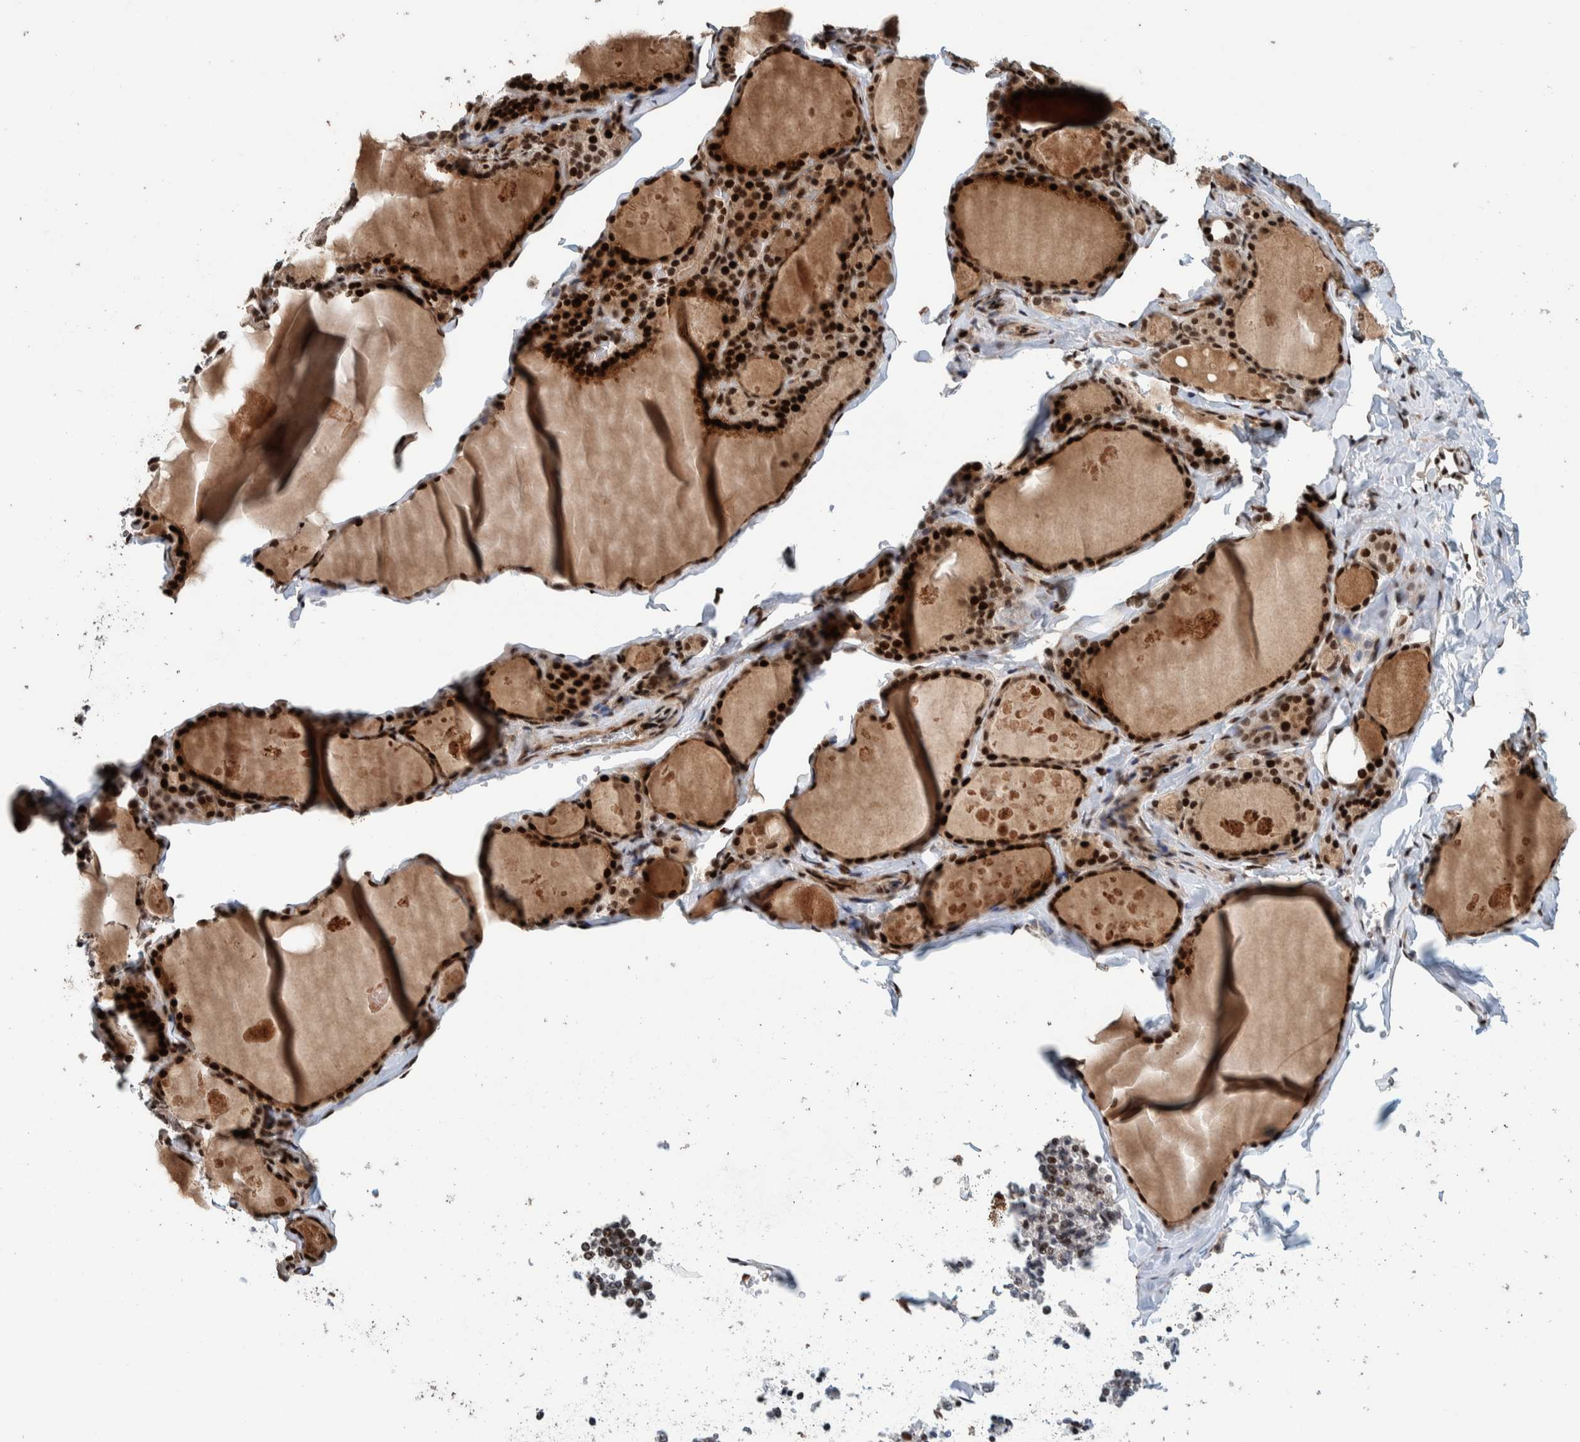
{"staining": {"intensity": "strong", "quantity": ">75%", "location": "nuclear"}, "tissue": "thyroid gland", "cell_type": "Glandular cells", "image_type": "normal", "snomed": [{"axis": "morphology", "description": "Normal tissue, NOS"}, {"axis": "topography", "description": "Thyroid gland"}], "caption": "High-power microscopy captured an immunohistochemistry (IHC) photomicrograph of benign thyroid gland, revealing strong nuclear expression in approximately >75% of glandular cells. (DAB (3,3'-diaminobenzidine) IHC, brown staining for protein, blue staining for nuclei).", "gene": "CHD4", "patient": {"sex": "male", "age": 56}}